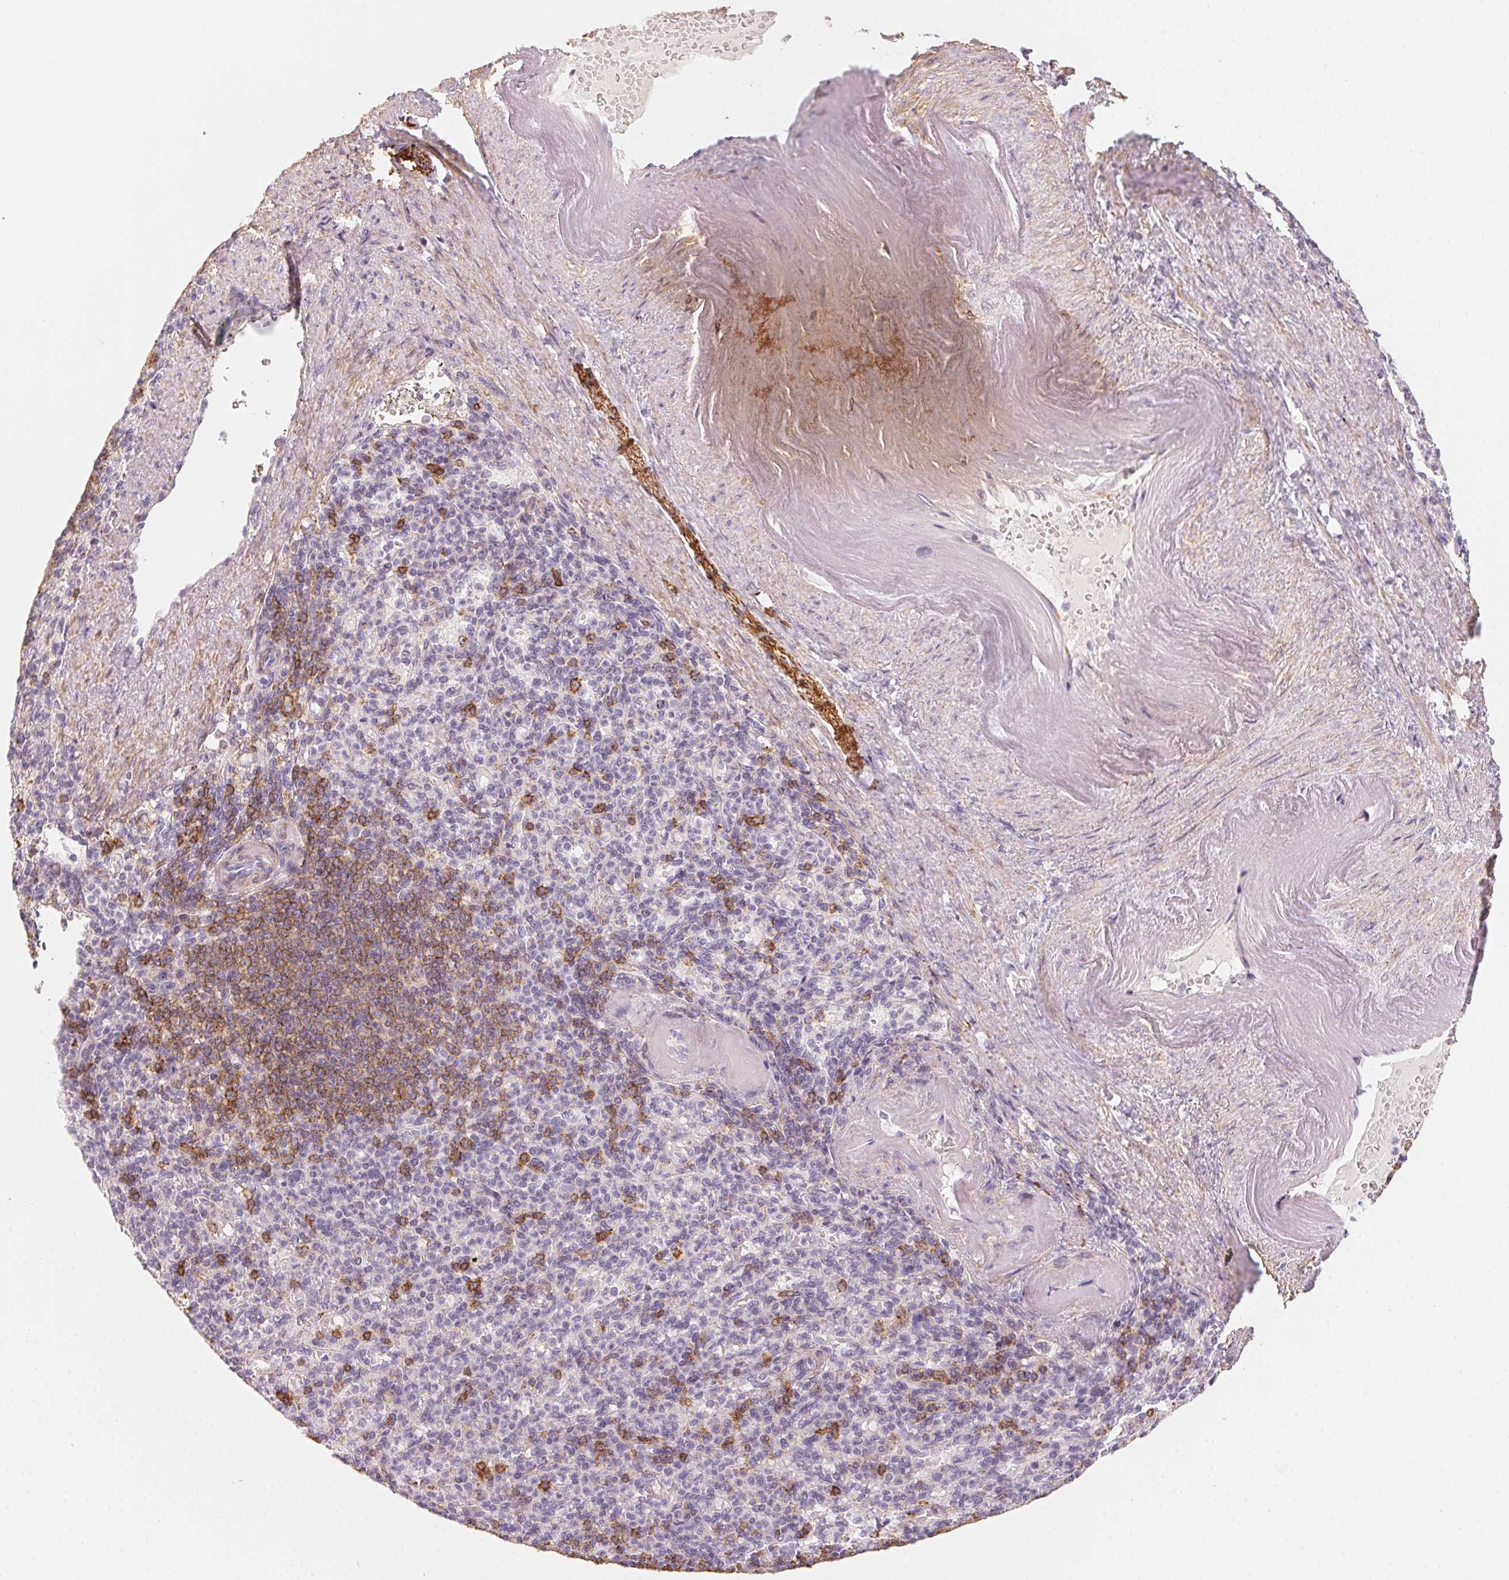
{"staining": {"intensity": "moderate", "quantity": "<25%", "location": "cytoplasmic/membranous"}, "tissue": "spleen", "cell_type": "Cells in red pulp", "image_type": "normal", "snomed": [{"axis": "morphology", "description": "Normal tissue, NOS"}, {"axis": "topography", "description": "Spleen"}], "caption": "An immunohistochemistry (IHC) micrograph of unremarkable tissue is shown. Protein staining in brown labels moderate cytoplasmic/membranous positivity in spleen within cells in red pulp. Nuclei are stained in blue.", "gene": "PRPH", "patient": {"sex": "female", "age": 74}}